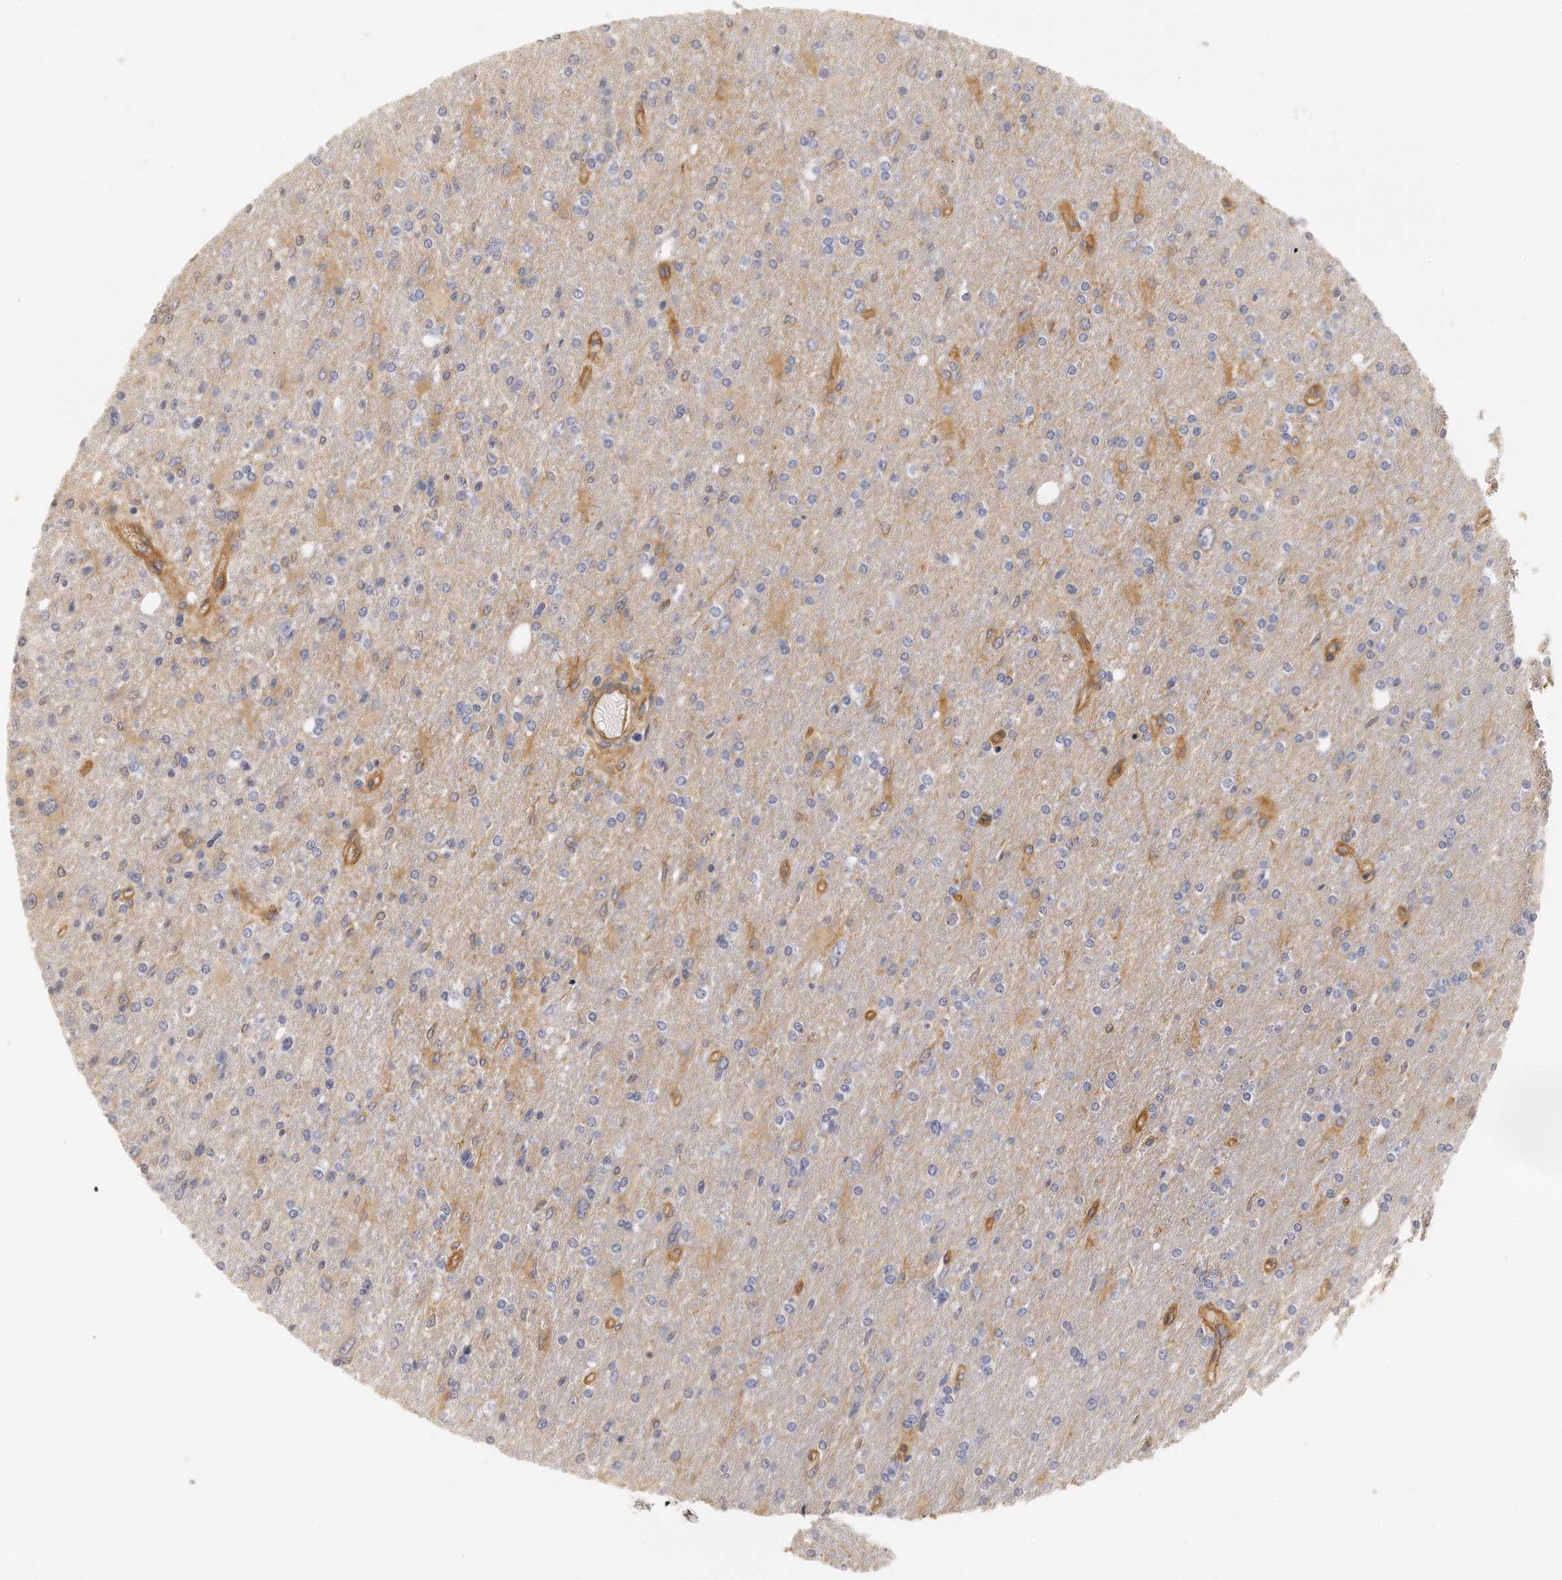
{"staining": {"intensity": "negative", "quantity": "none", "location": "none"}, "tissue": "glioma", "cell_type": "Tumor cells", "image_type": "cancer", "snomed": [{"axis": "morphology", "description": "Glioma, malignant, High grade"}, {"axis": "topography", "description": "Cerebral cortex"}], "caption": "Micrograph shows no significant protein positivity in tumor cells of glioma. The staining was performed using DAB to visualize the protein expression in brown, while the nuclei were stained in blue with hematoxylin (Magnification: 20x).", "gene": "CHST7", "patient": {"sex": "male", "age": 76}}